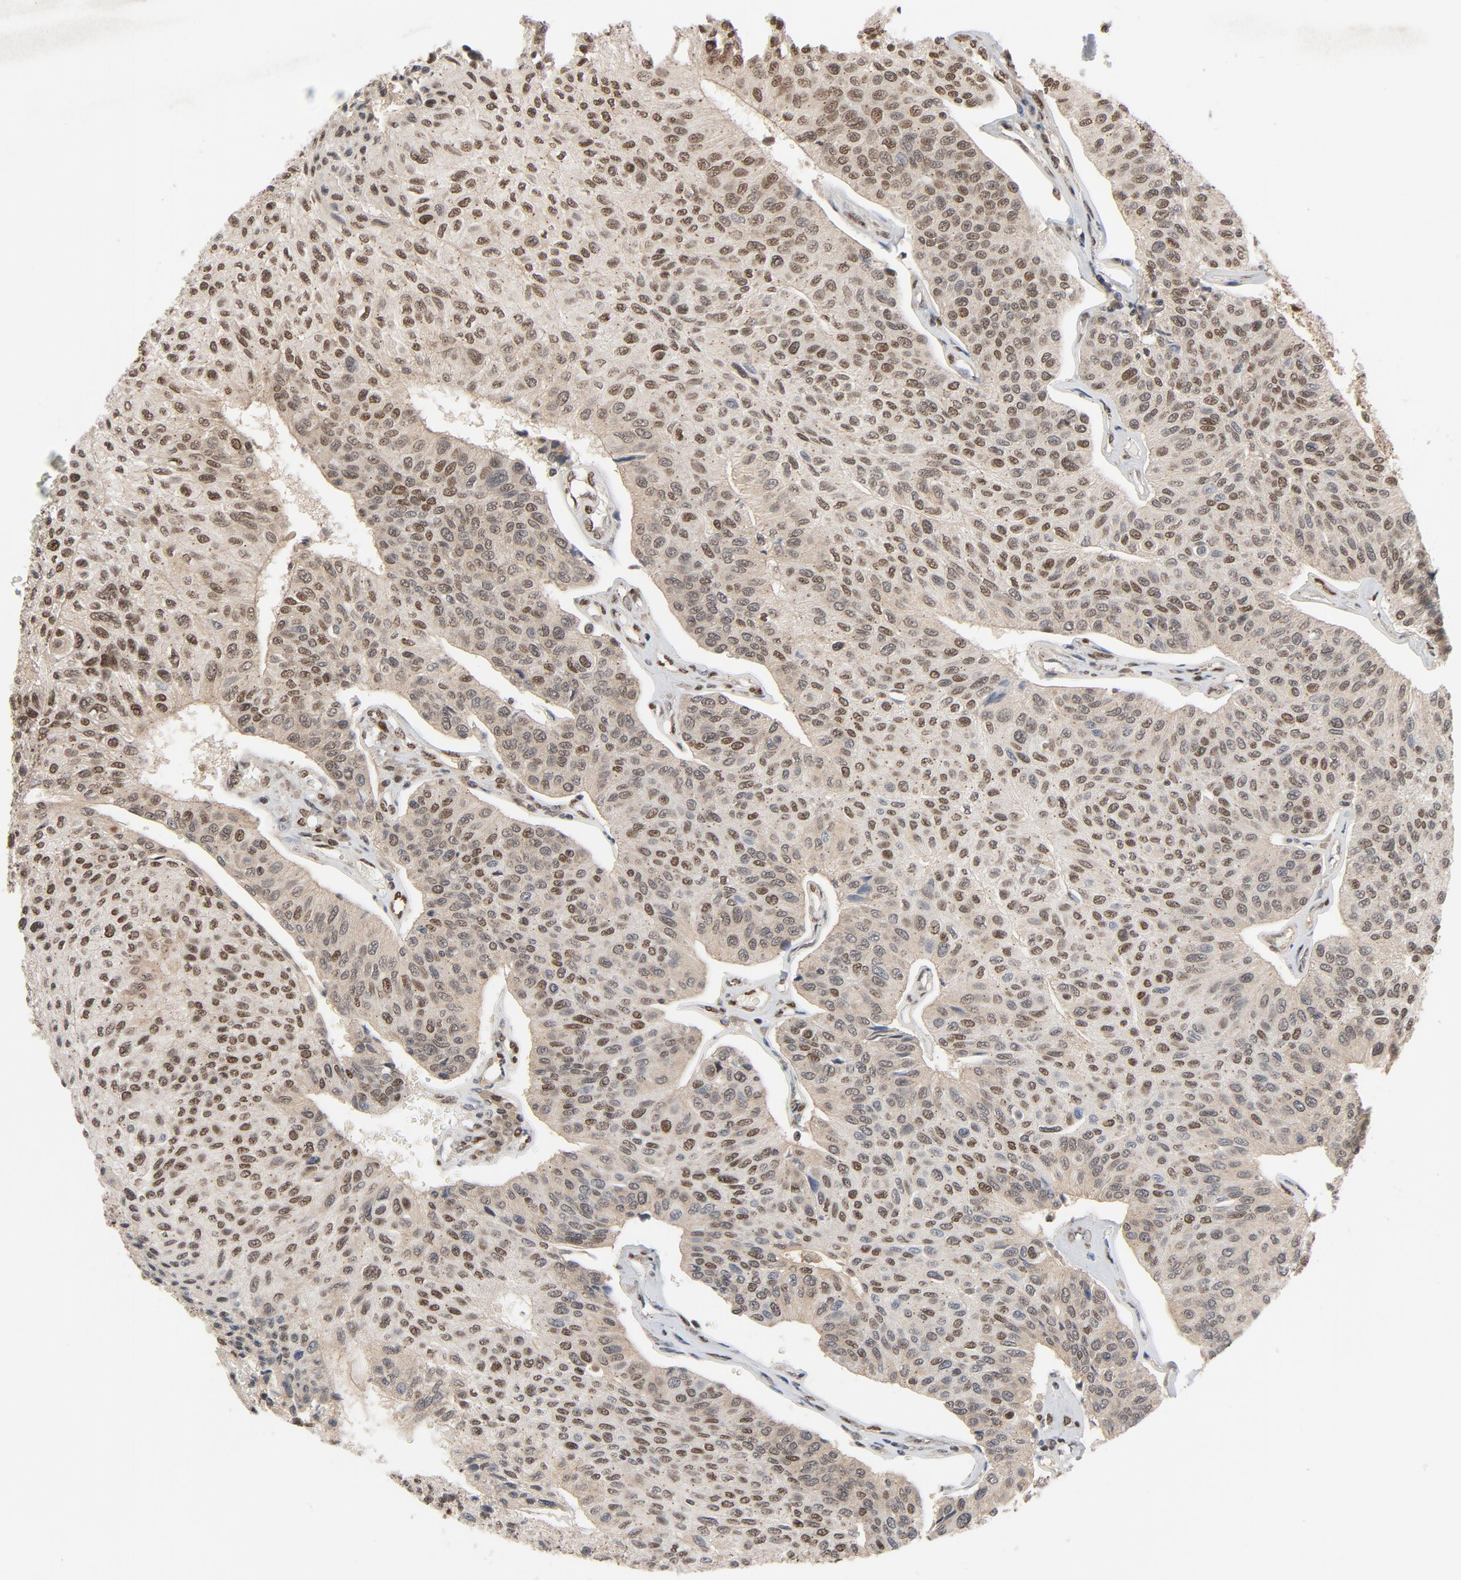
{"staining": {"intensity": "moderate", "quantity": ">75%", "location": "nuclear"}, "tissue": "urothelial cancer", "cell_type": "Tumor cells", "image_type": "cancer", "snomed": [{"axis": "morphology", "description": "Urothelial carcinoma, High grade"}, {"axis": "topography", "description": "Urinary bladder"}], "caption": "IHC of human urothelial carcinoma (high-grade) reveals medium levels of moderate nuclear staining in about >75% of tumor cells. The staining was performed using DAB, with brown indicating positive protein expression. Nuclei are stained blue with hematoxylin.", "gene": "SMARCD1", "patient": {"sex": "male", "age": 66}}